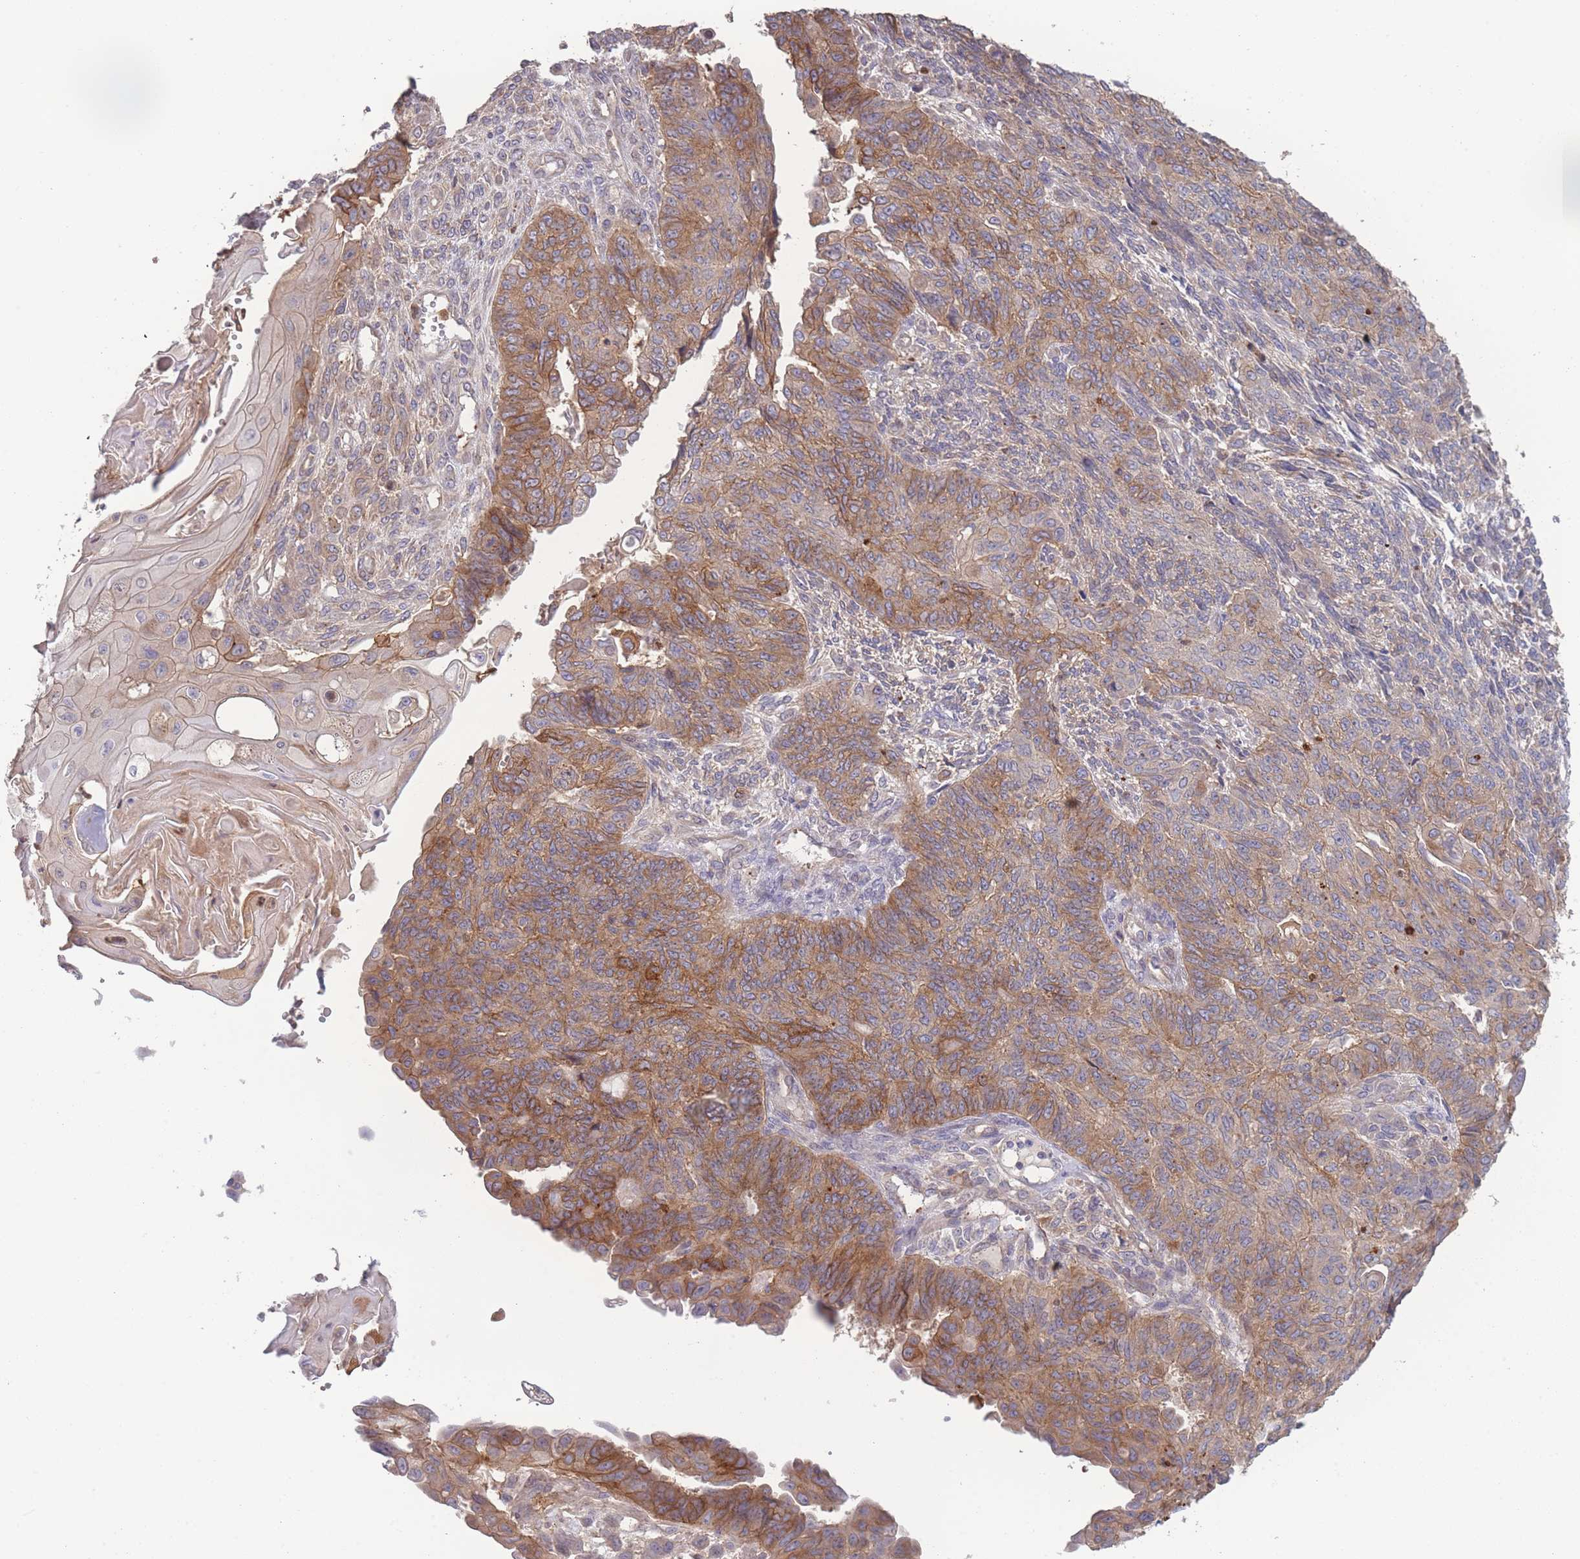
{"staining": {"intensity": "moderate", "quantity": ">75%", "location": "cytoplasmic/membranous"}, "tissue": "endometrial cancer", "cell_type": "Tumor cells", "image_type": "cancer", "snomed": [{"axis": "morphology", "description": "Adenocarcinoma, NOS"}, {"axis": "topography", "description": "Endometrium"}], "caption": "Protein expression analysis of human endometrial cancer reveals moderate cytoplasmic/membranous expression in about >75% of tumor cells.", "gene": "STEAP3", "patient": {"sex": "female", "age": 32}}